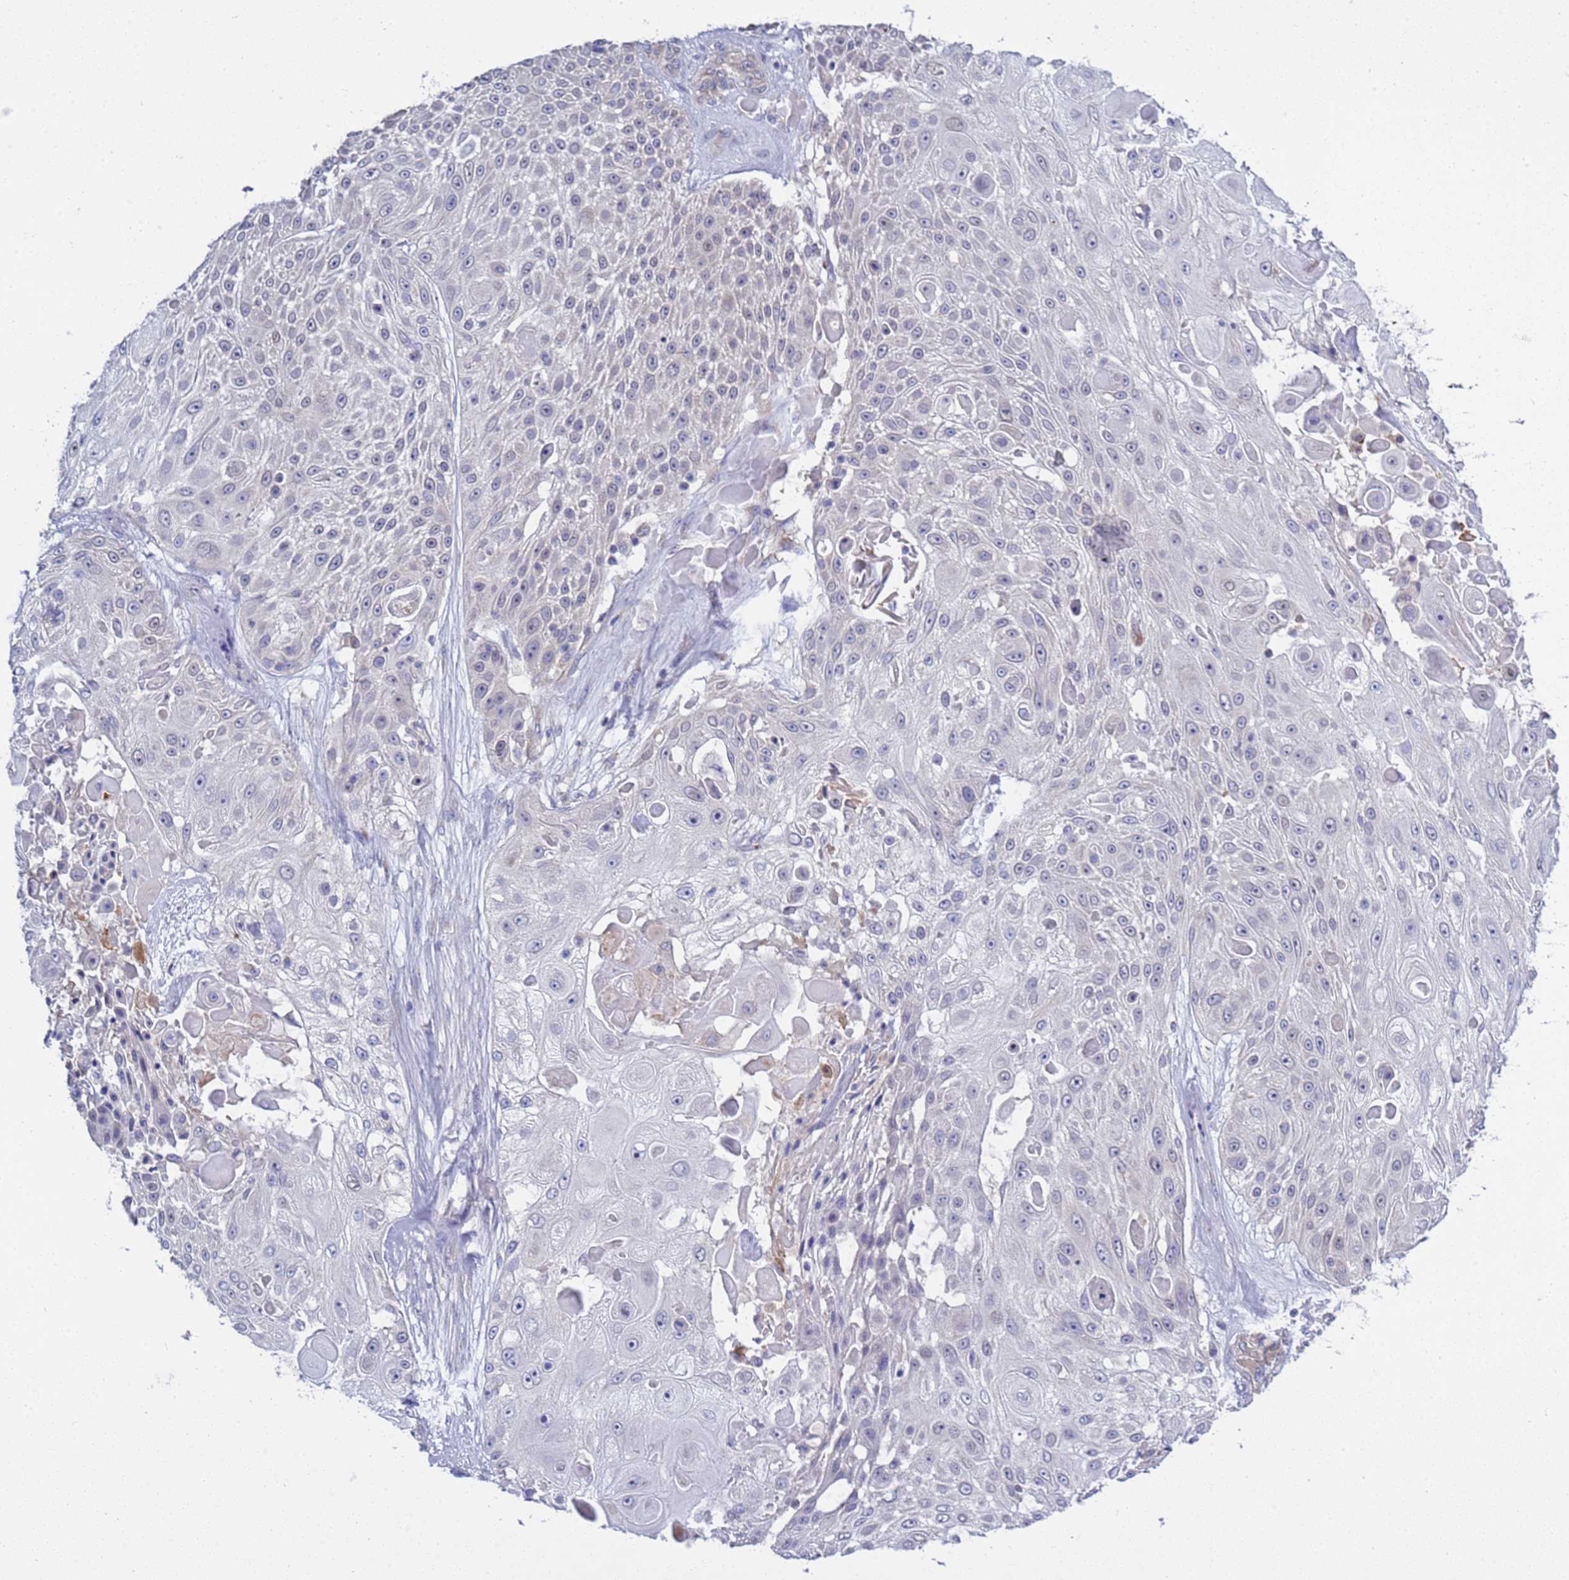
{"staining": {"intensity": "negative", "quantity": "none", "location": "none"}, "tissue": "skin cancer", "cell_type": "Tumor cells", "image_type": "cancer", "snomed": [{"axis": "morphology", "description": "Squamous cell carcinoma, NOS"}, {"axis": "topography", "description": "Skin"}], "caption": "Skin cancer was stained to show a protein in brown. There is no significant staining in tumor cells.", "gene": "RC3H2", "patient": {"sex": "female", "age": 86}}